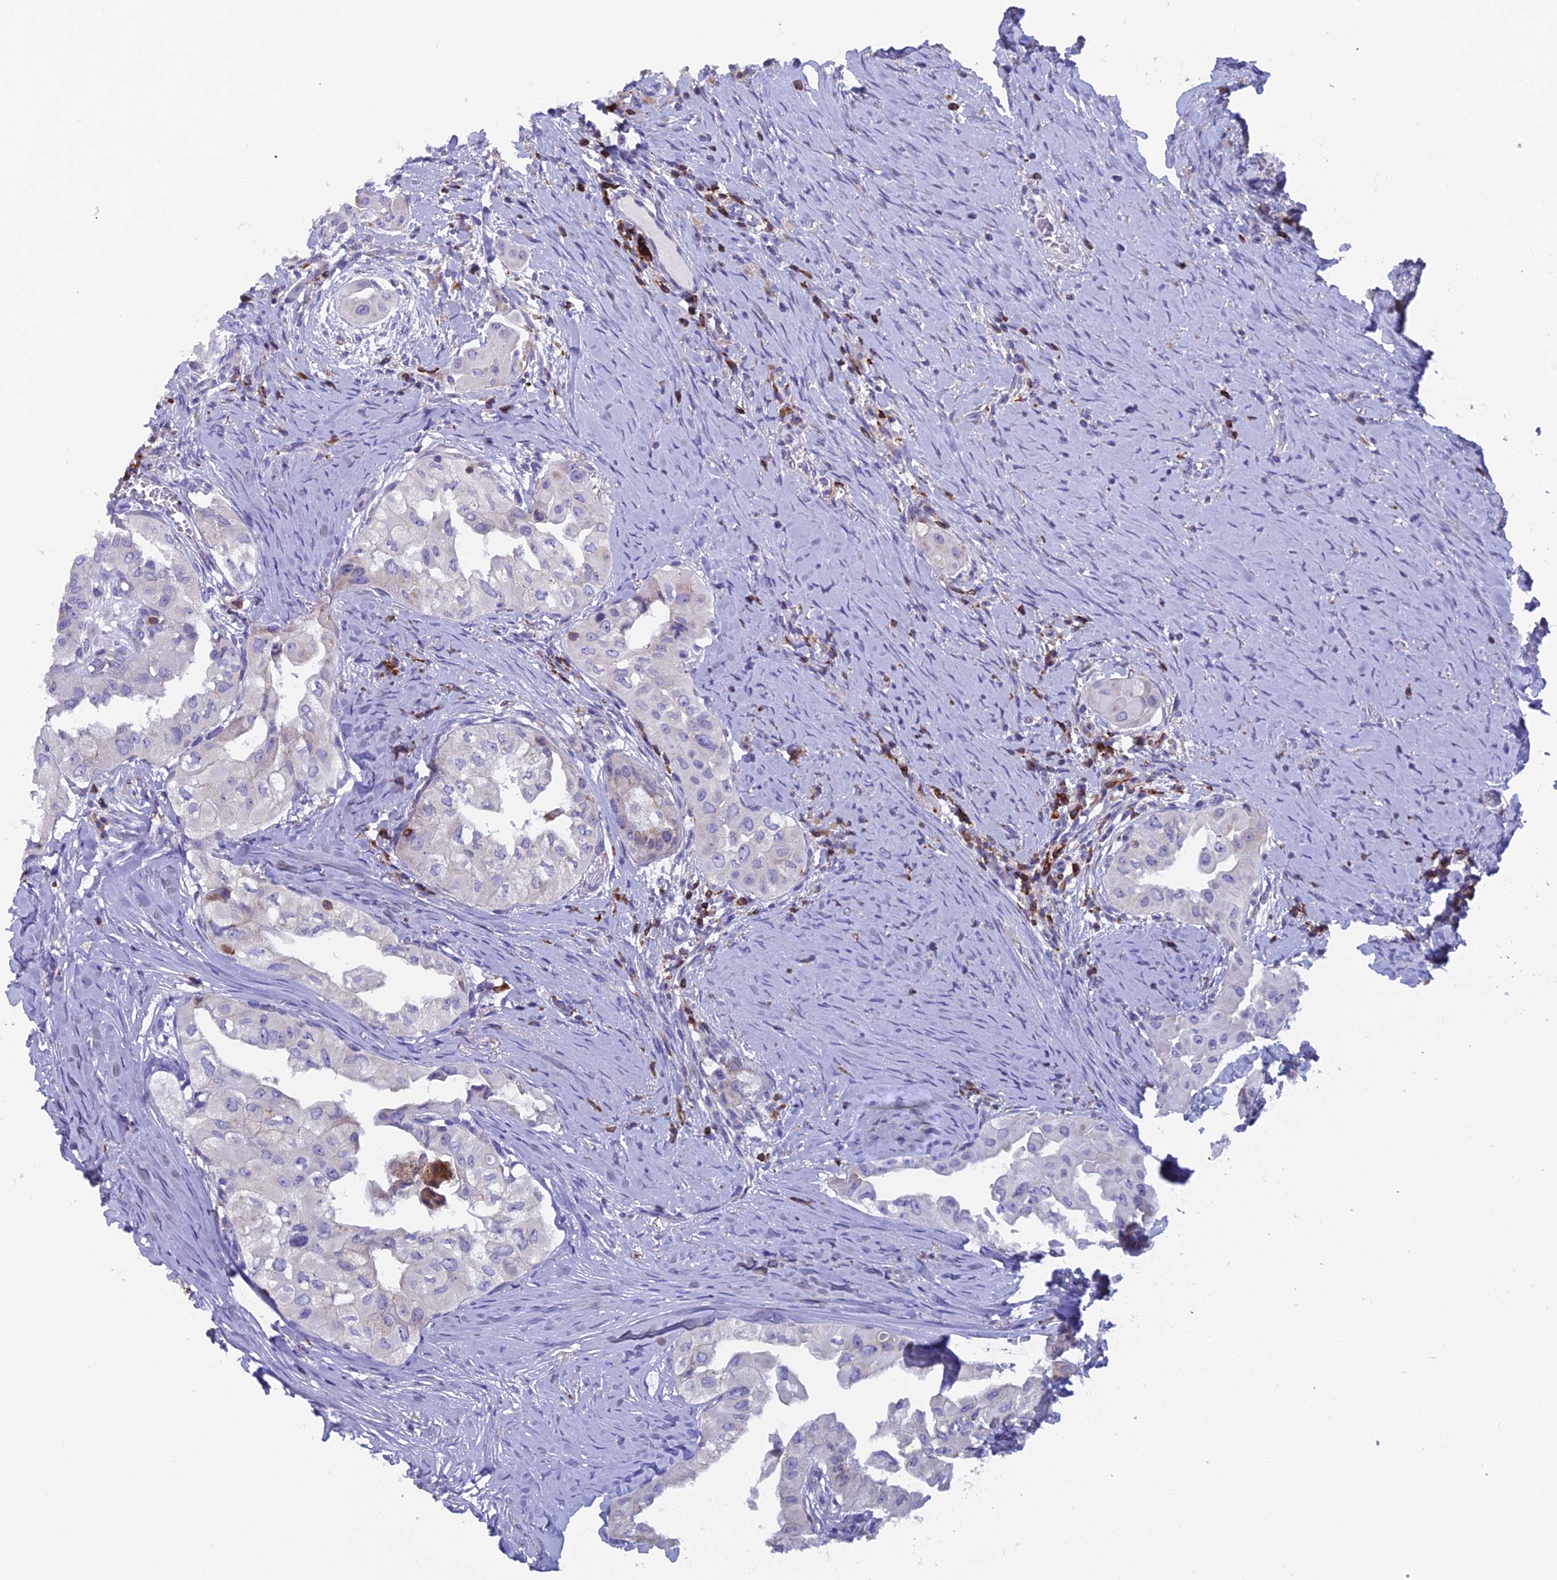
{"staining": {"intensity": "negative", "quantity": "none", "location": "none"}, "tissue": "thyroid cancer", "cell_type": "Tumor cells", "image_type": "cancer", "snomed": [{"axis": "morphology", "description": "Papillary adenocarcinoma, NOS"}, {"axis": "topography", "description": "Thyroid gland"}], "caption": "IHC image of human thyroid cancer (papillary adenocarcinoma) stained for a protein (brown), which shows no positivity in tumor cells.", "gene": "ABI3BP", "patient": {"sex": "female", "age": 59}}